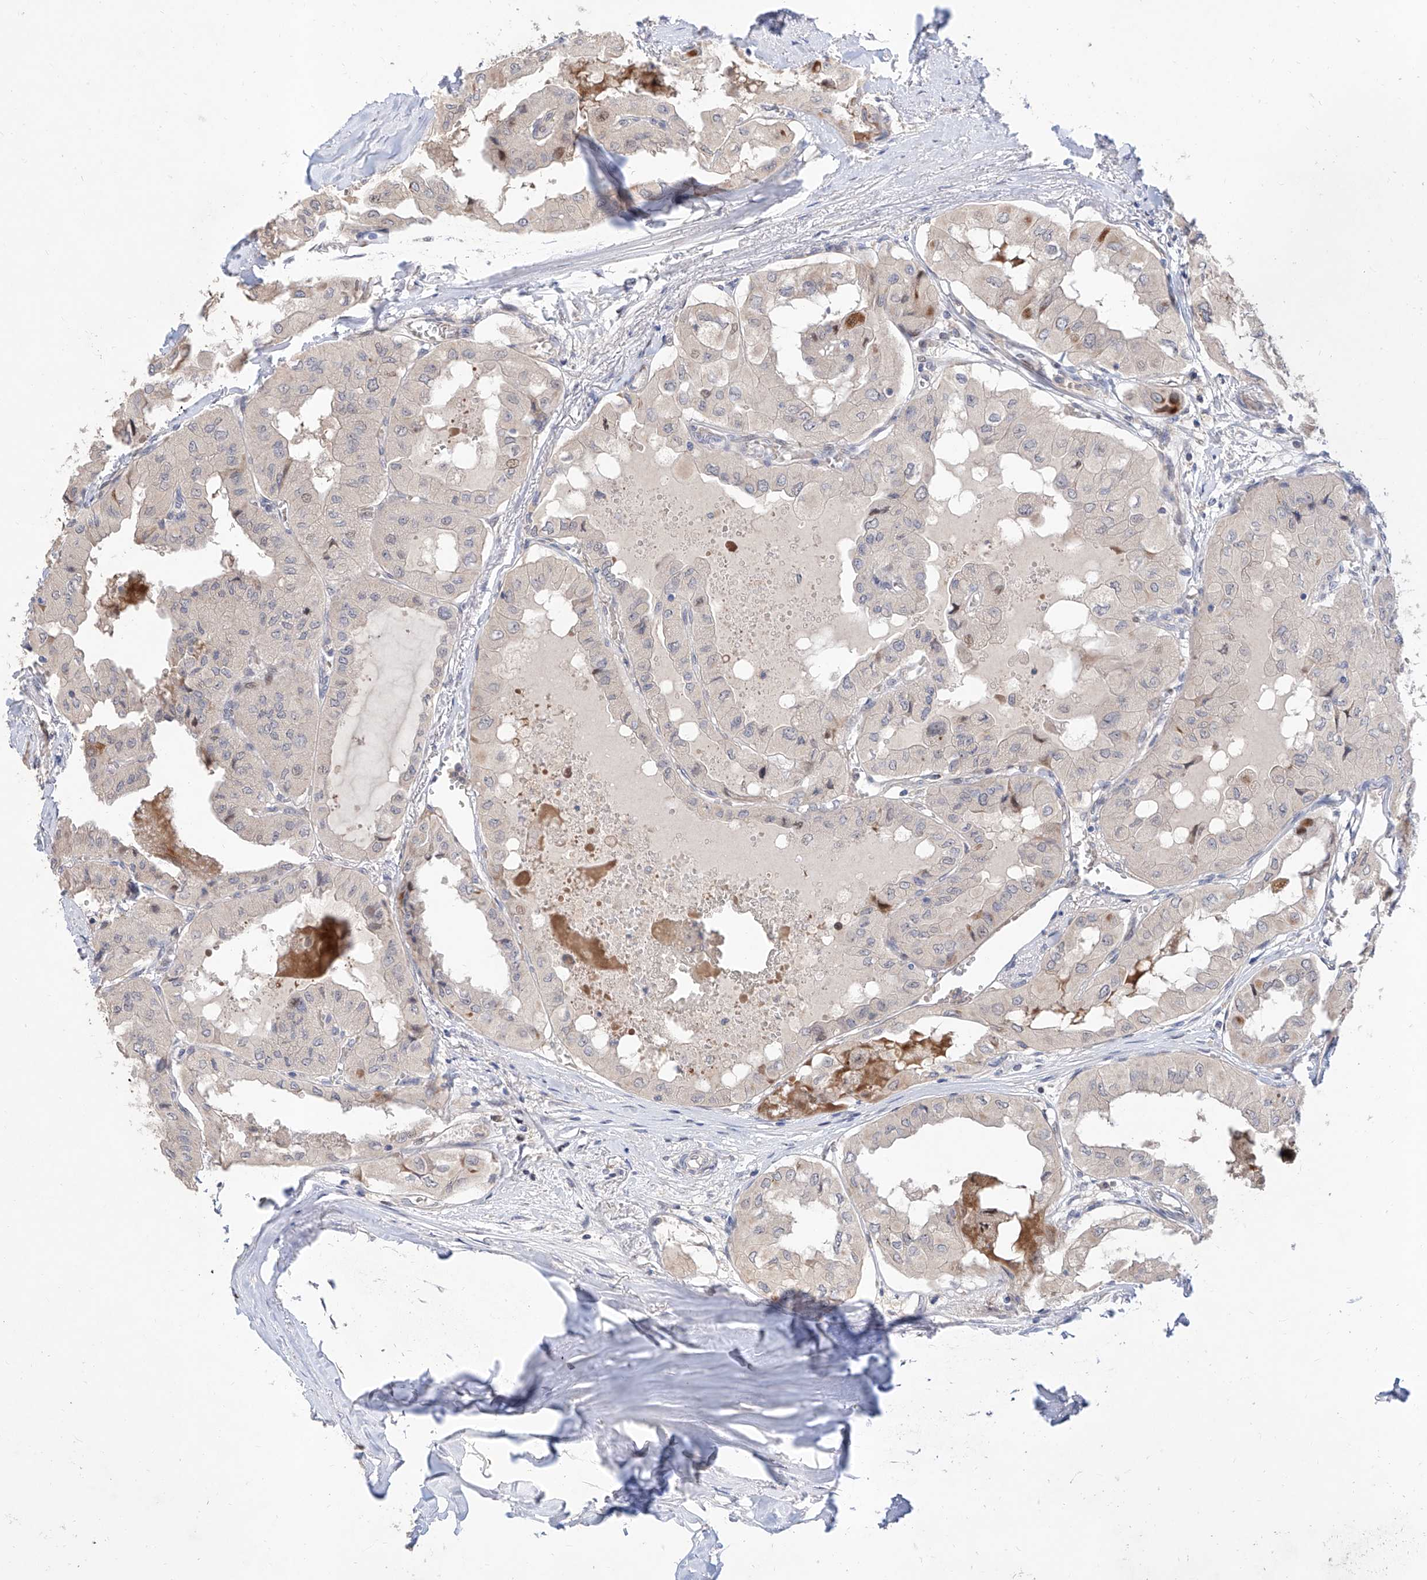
{"staining": {"intensity": "negative", "quantity": "none", "location": "none"}, "tissue": "thyroid cancer", "cell_type": "Tumor cells", "image_type": "cancer", "snomed": [{"axis": "morphology", "description": "Papillary adenocarcinoma, NOS"}, {"axis": "topography", "description": "Thyroid gland"}], "caption": "Immunohistochemistry micrograph of thyroid cancer stained for a protein (brown), which reveals no positivity in tumor cells. The staining is performed using DAB brown chromogen with nuclei counter-stained in using hematoxylin.", "gene": "FUCA2", "patient": {"sex": "female", "age": 59}}